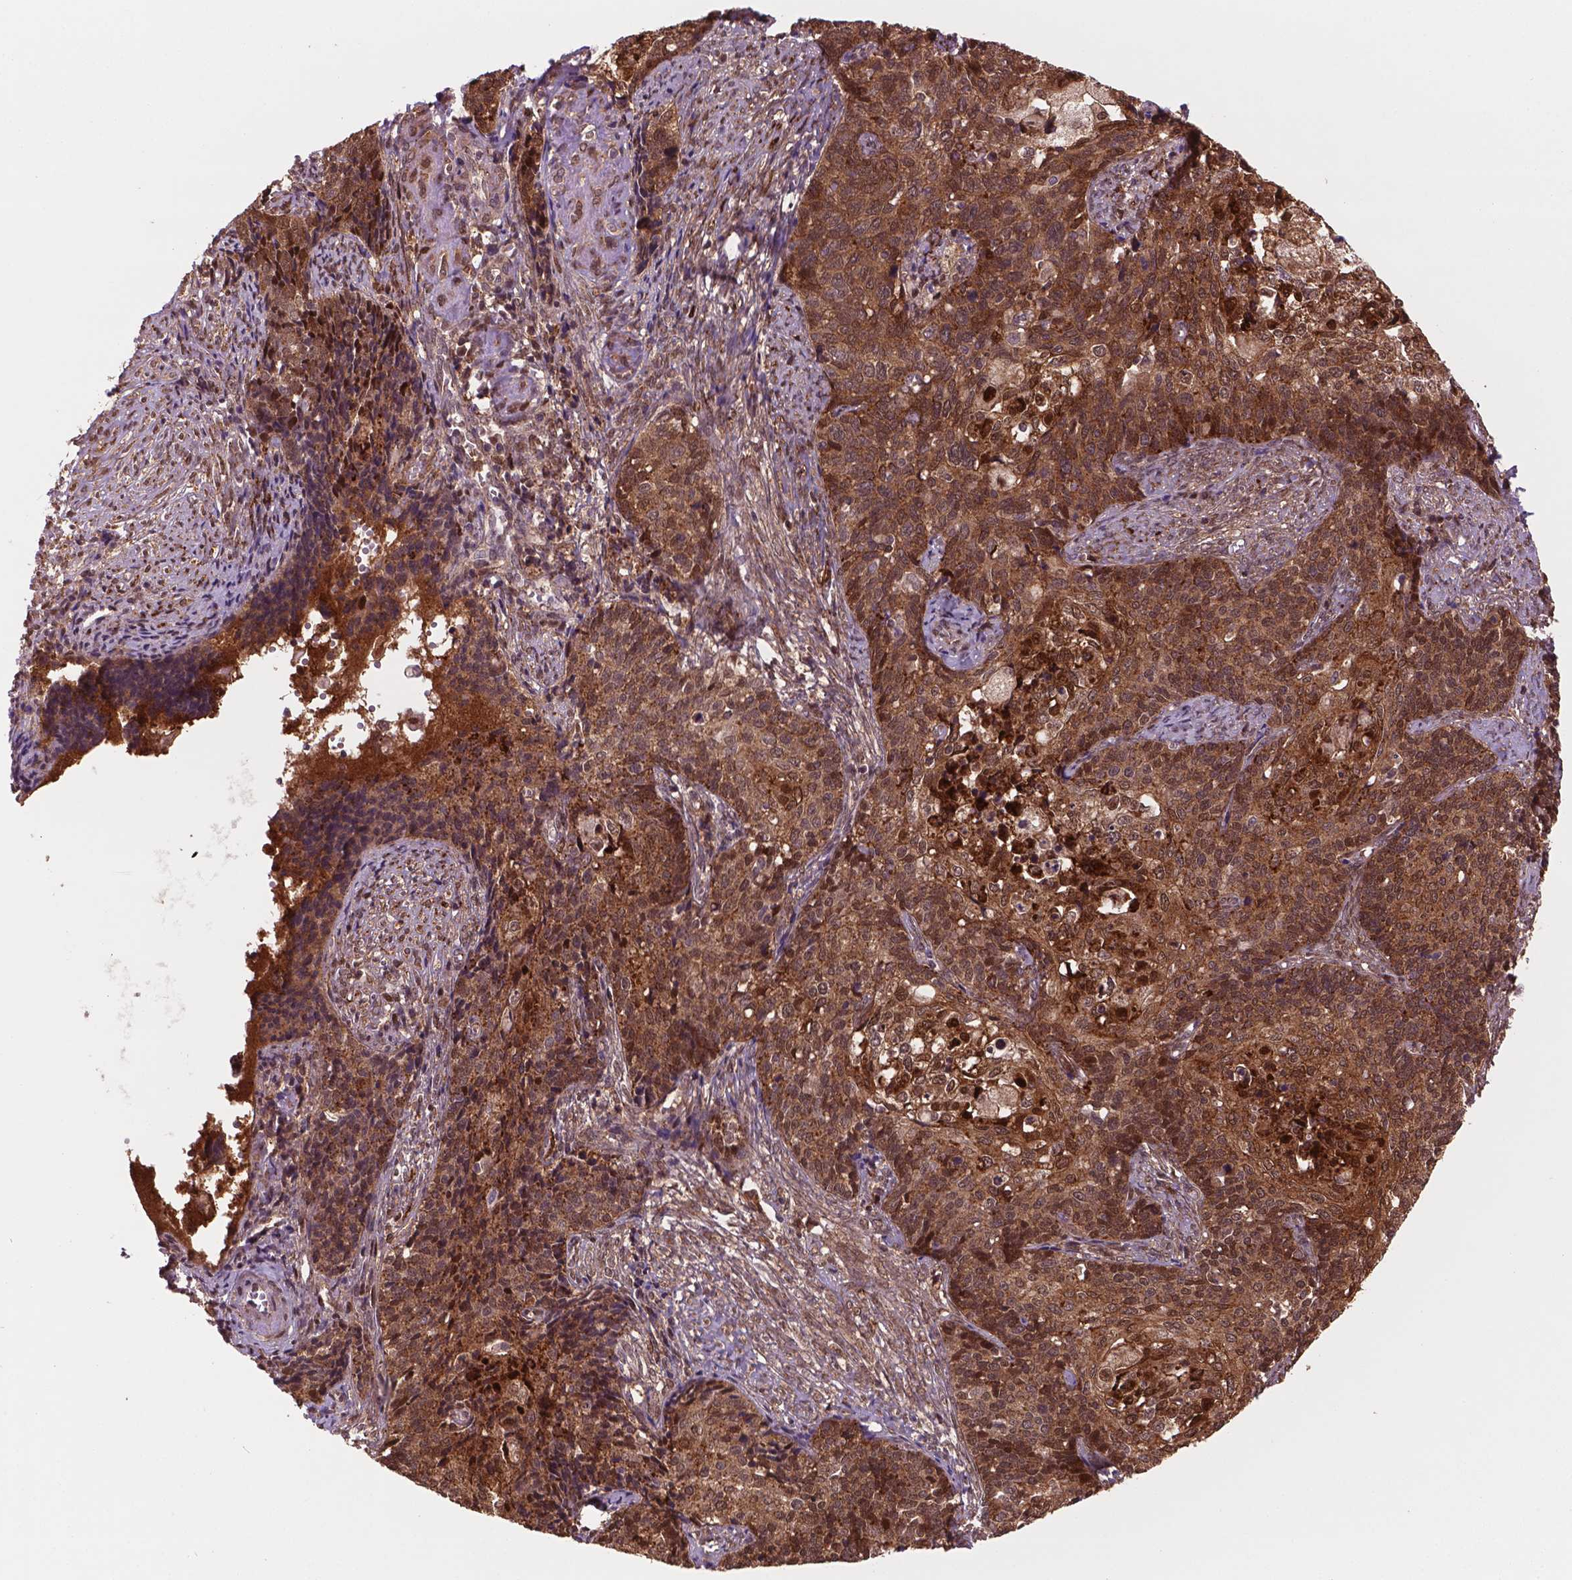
{"staining": {"intensity": "moderate", "quantity": ">75%", "location": "cytoplasmic/membranous,nuclear"}, "tissue": "cervical cancer", "cell_type": "Tumor cells", "image_type": "cancer", "snomed": [{"axis": "morphology", "description": "Squamous cell carcinoma, NOS"}, {"axis": "topography", "description": "Cervix"}], "caption": "Cervical squamous cell carcinoma was stained to show a protein in brown. There is medium levels of moderate cytoplasmic/membranous and nuclear staining in approximately >75% of tumor cells.", "gene": "PLIN3", "patient": {"sex": "female", "age": 39}}